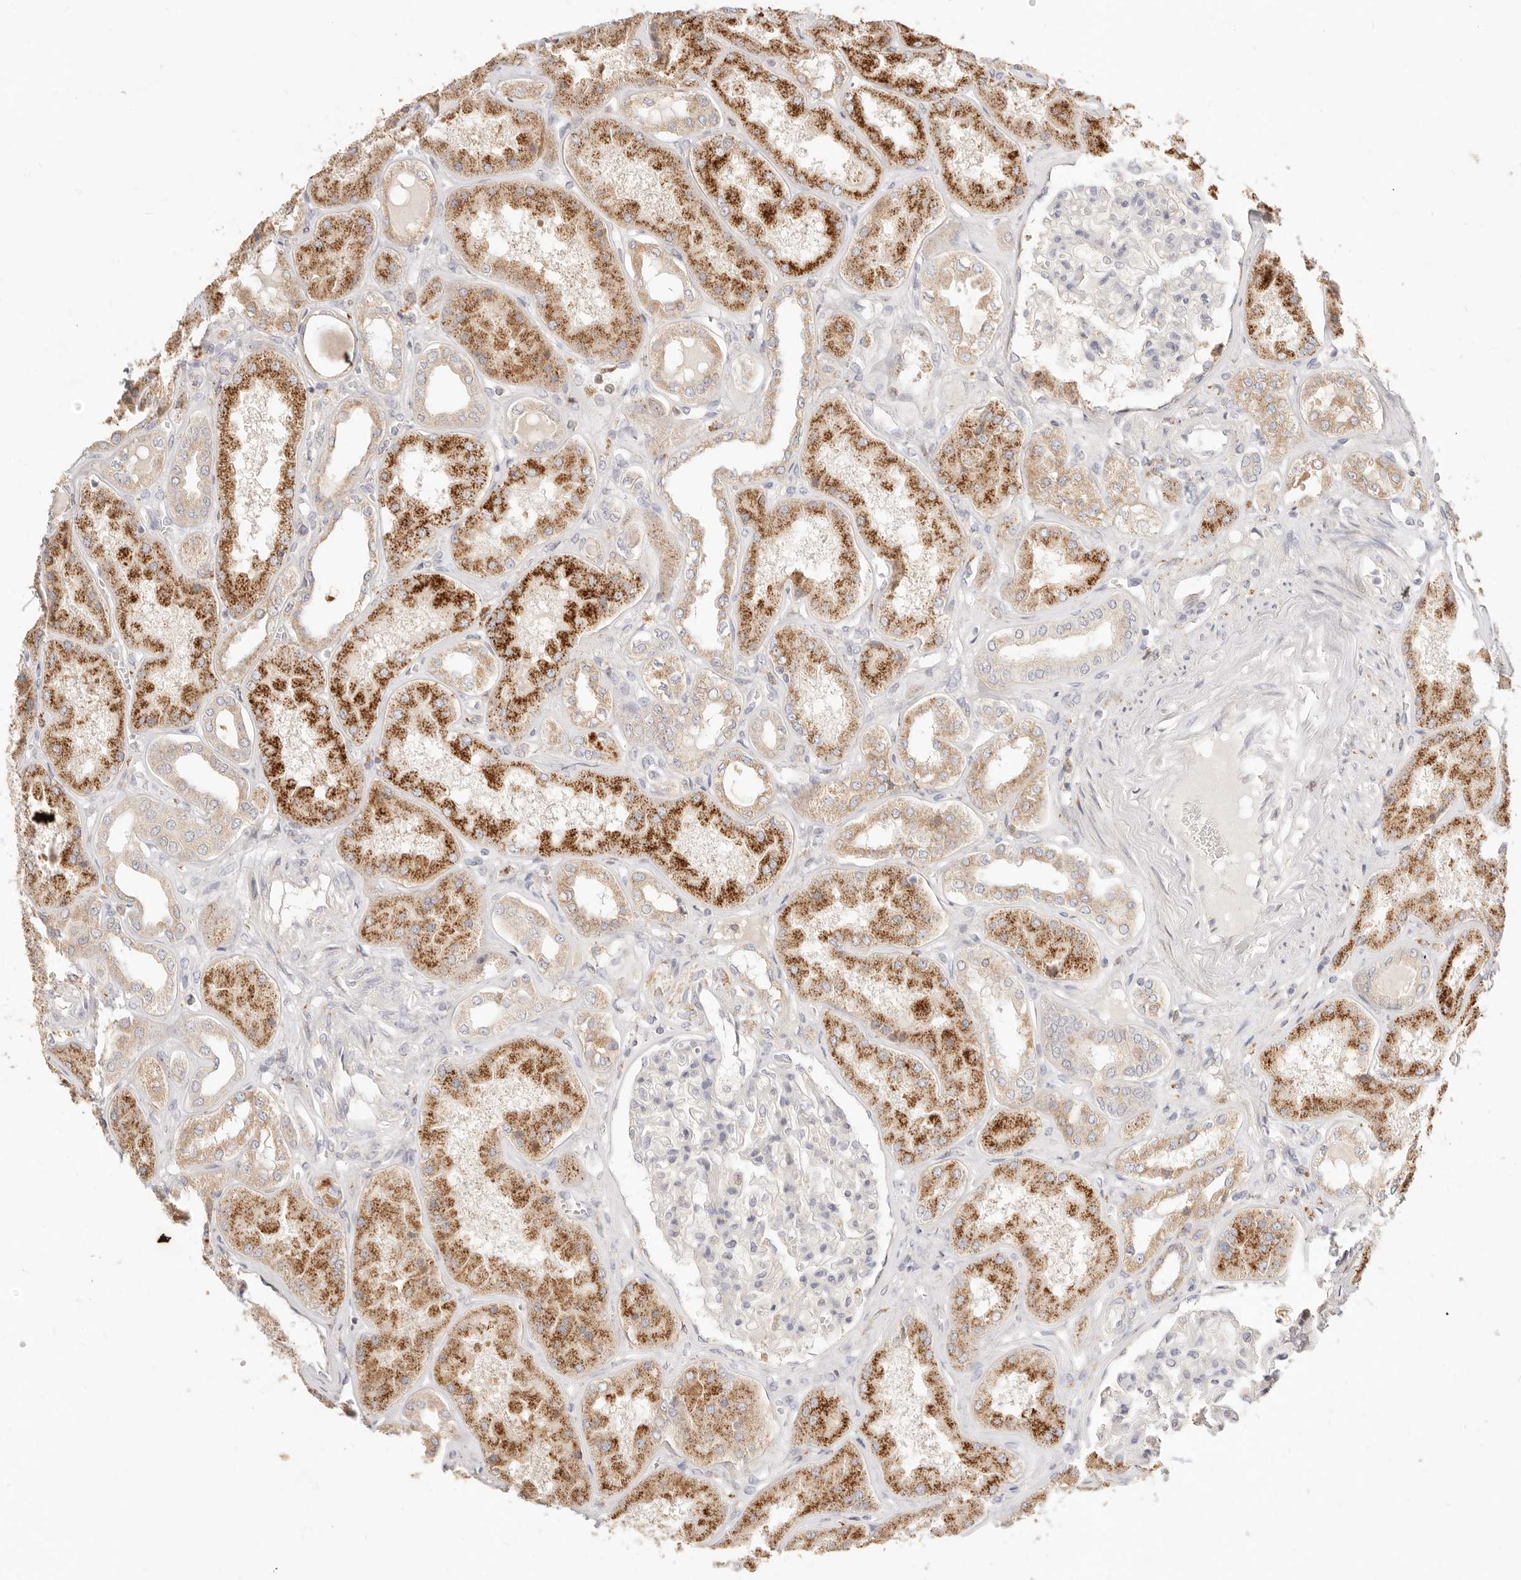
{"staining": {"intensity": "negative", "quantity": "none", "location": "none"}, "tissue": "kidney", "cell_type": "Cells in glomeruli", "image_type": "normal", "snomed": [{"axis": "morphology", "description": "Normal tissue, NOS"}, {"axis": "topography", "description": "Kidney"}], "caption": "Cells in glomeruli show no significant positivity in benign kidney. Brightfield microscopy of IHC stained with DAB (3,3'-diaminobenzidine) (brown) and hematoxylin (blue), captured at high magnification.", "gene": "ACOX1", "patient": {"sex": "female", "age": 56}}